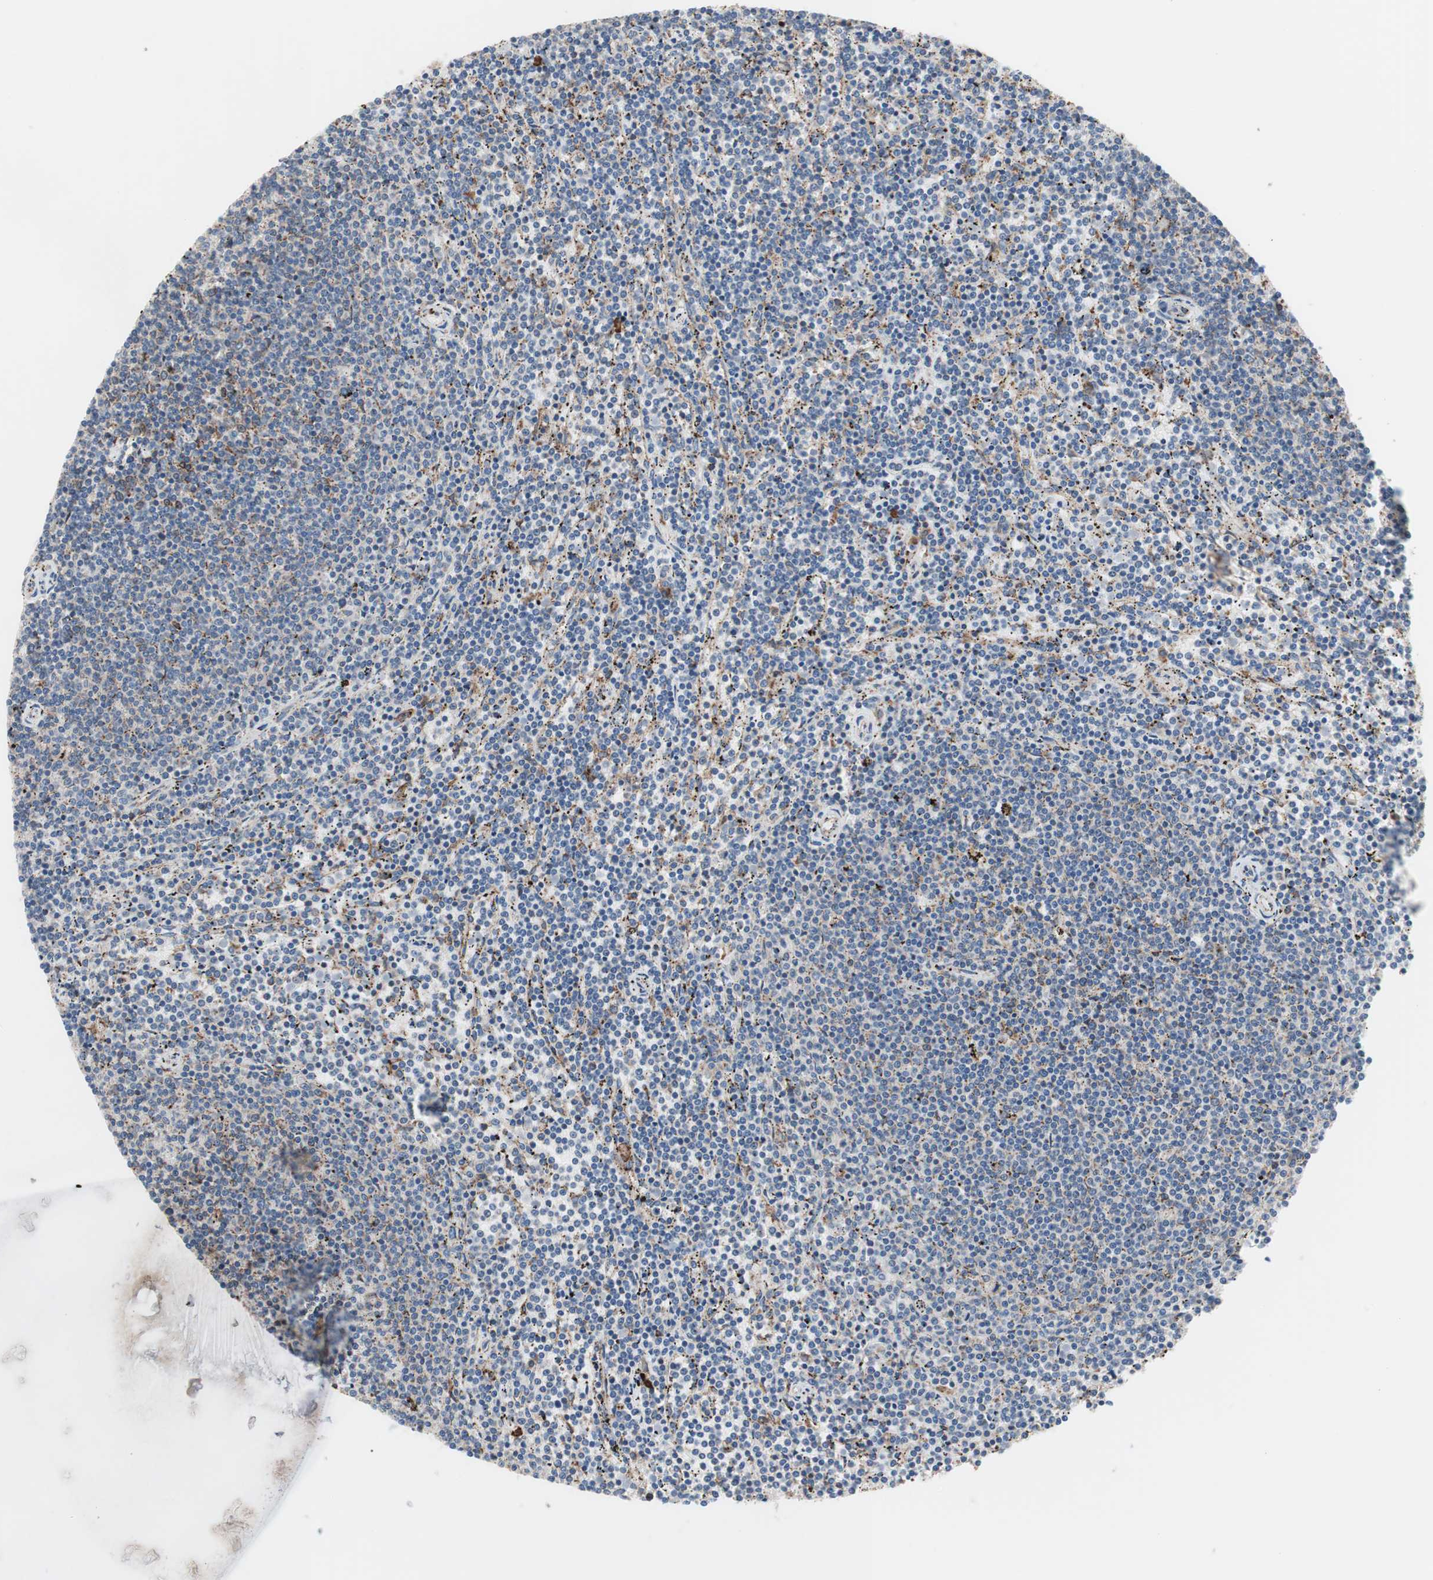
{"staining": {"intensity": "negative", "quantity": "none", "location": "none"}, "tissue": "lymphoma", "cell_type": "Tumor cells", "image_type": "cancer", "snomed": [{"axis": "morphology", "description": "Malignant lymphoma, non-Hodgkin's type, Low grade"}, {"axis": "topography", "description": "Spleen"}], "caption": "Human lymphoma stained for a protein using IHC displays no staining in tumor cells.", "gene": "SLC27A4", "patient": {"sex": "female", "age": 50}}